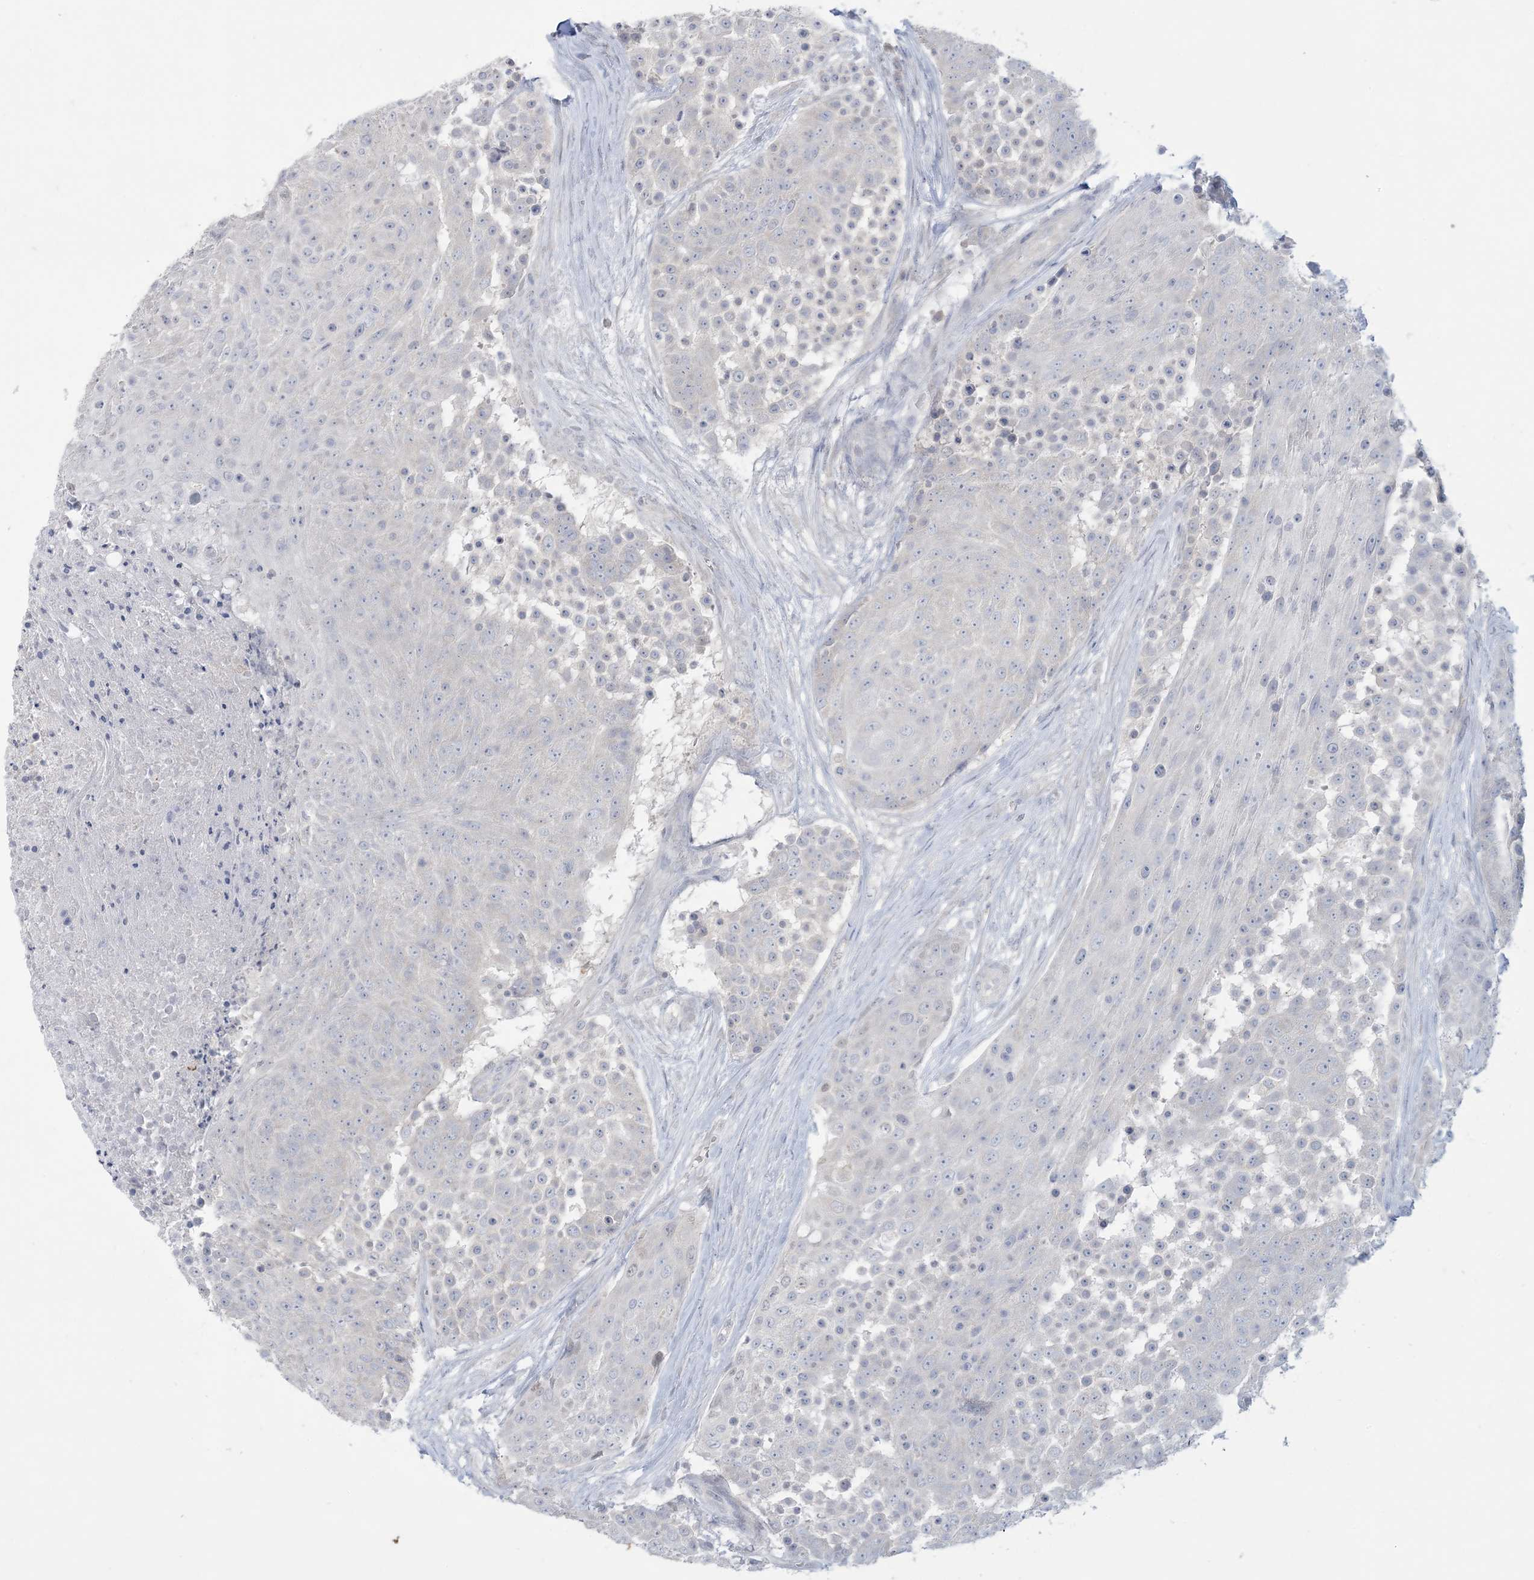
{"staining": {"intensity": "negative", "quantity": "none", "location": "none"}, "tissue": "urothelial cancer", "cell_type": "Tumor cells", "image_type": "cancer", "snomed": [{"axis": "morphology", "description": "Urothelial carcinoma, High grade"}, {"axis": "topography", "description": "Urinary bladder"}], "caption": "Immunohistochemistry photomicrograph of neoplastic tissue: human urothelial cancer stained with DAB (3,3'-diaminobenzidine) displays no significant protein staining in tumor cells.", "gene": "KIF3A", "patient": {"sex": "female", "age": 63}}